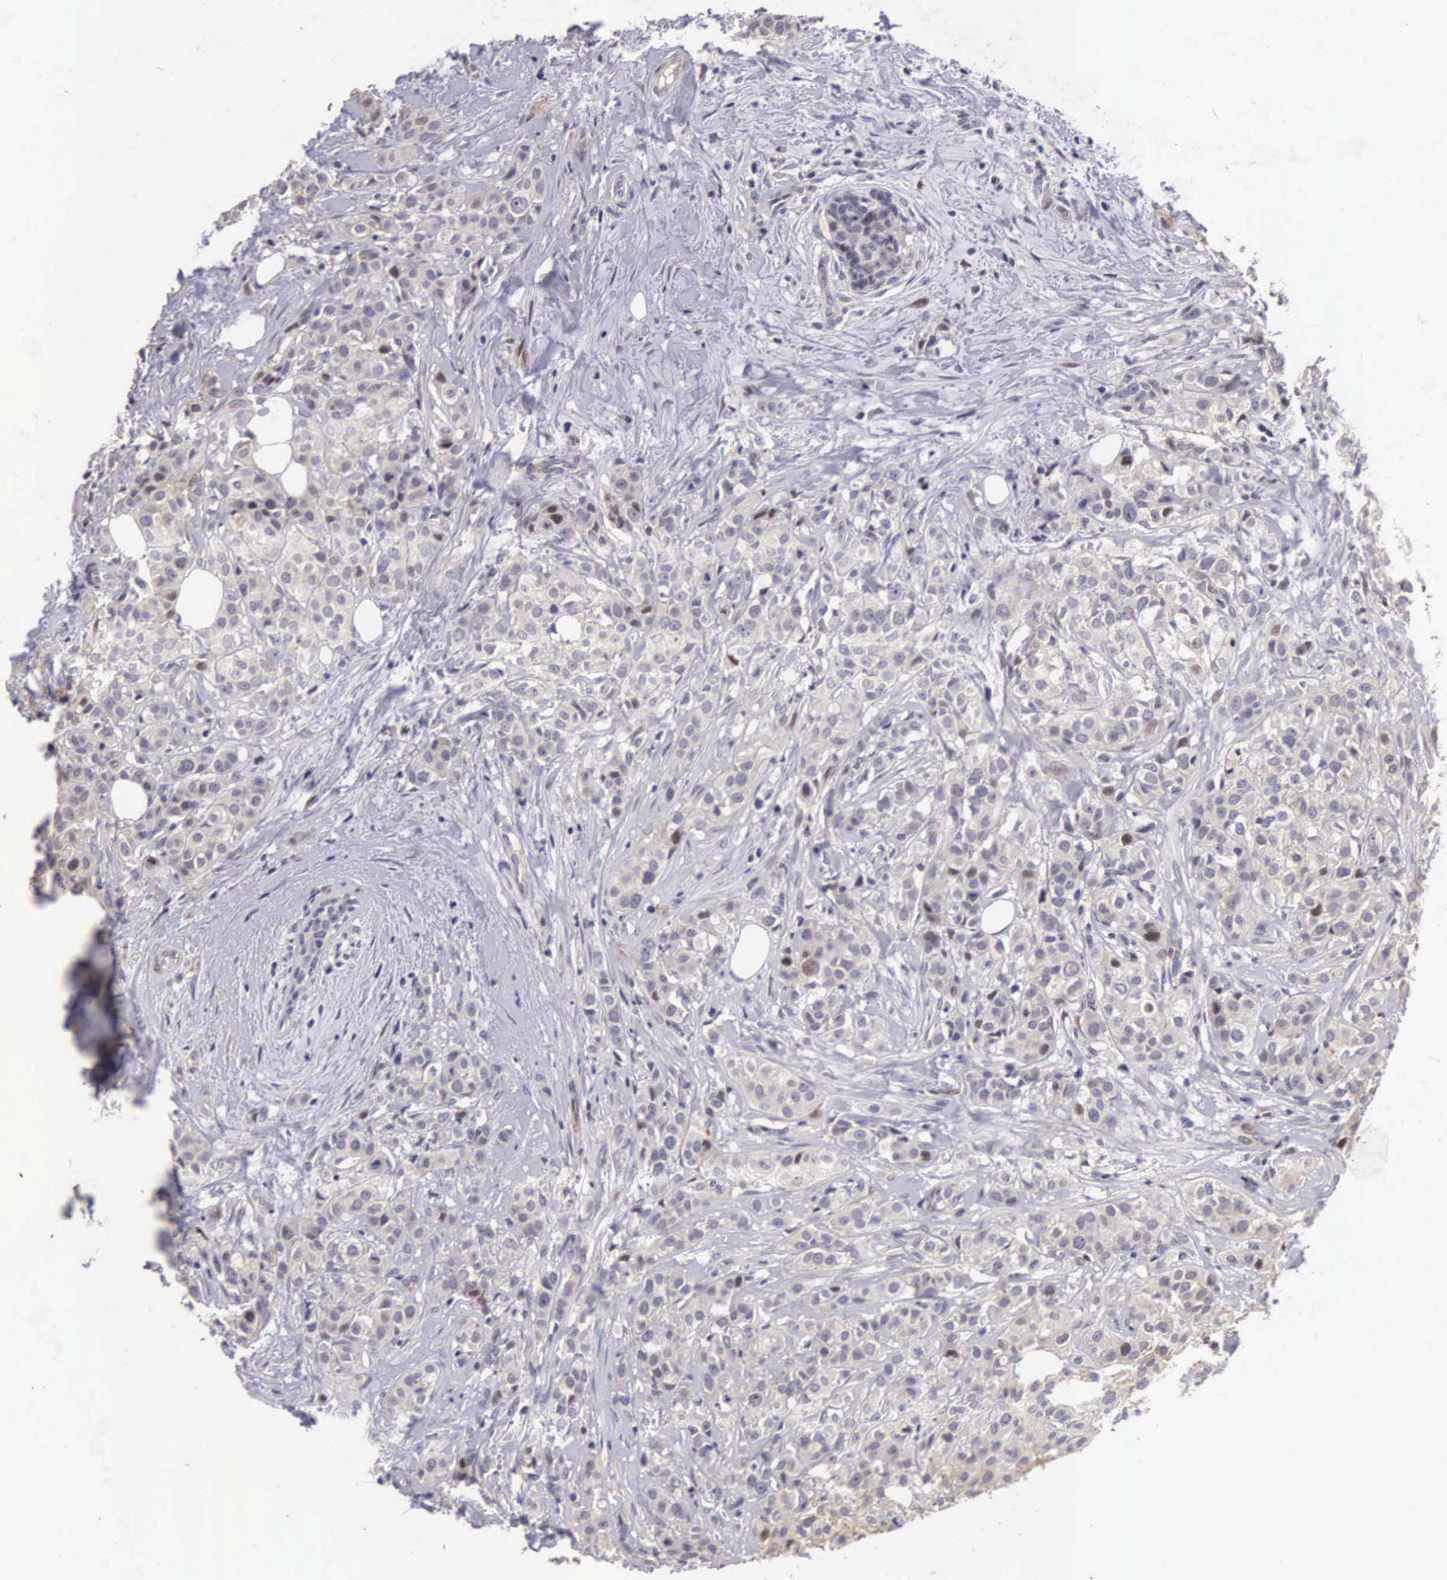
{"staining": {"intensity": "weak", "quantity": "25%-75%", "location": "cytoplasmic/membranous"}, "tissue": "breast cancer", "cell_type": "Tumor cells", "image_type": "cancer", "snomed": [{"axis": "morphology", "description": "Duct carcinoma"}, {"axis": "topography", "description": "Breast"}], "caption": "Breast cancer (intraductal carcinoma) stained with a brown dye demonstrates weak cytoplasmic/membranous positive expression in approximately 25%-75% of tumor cells.", "gene": "EMID1", "patient": {"sex": "female", "age": 55}}